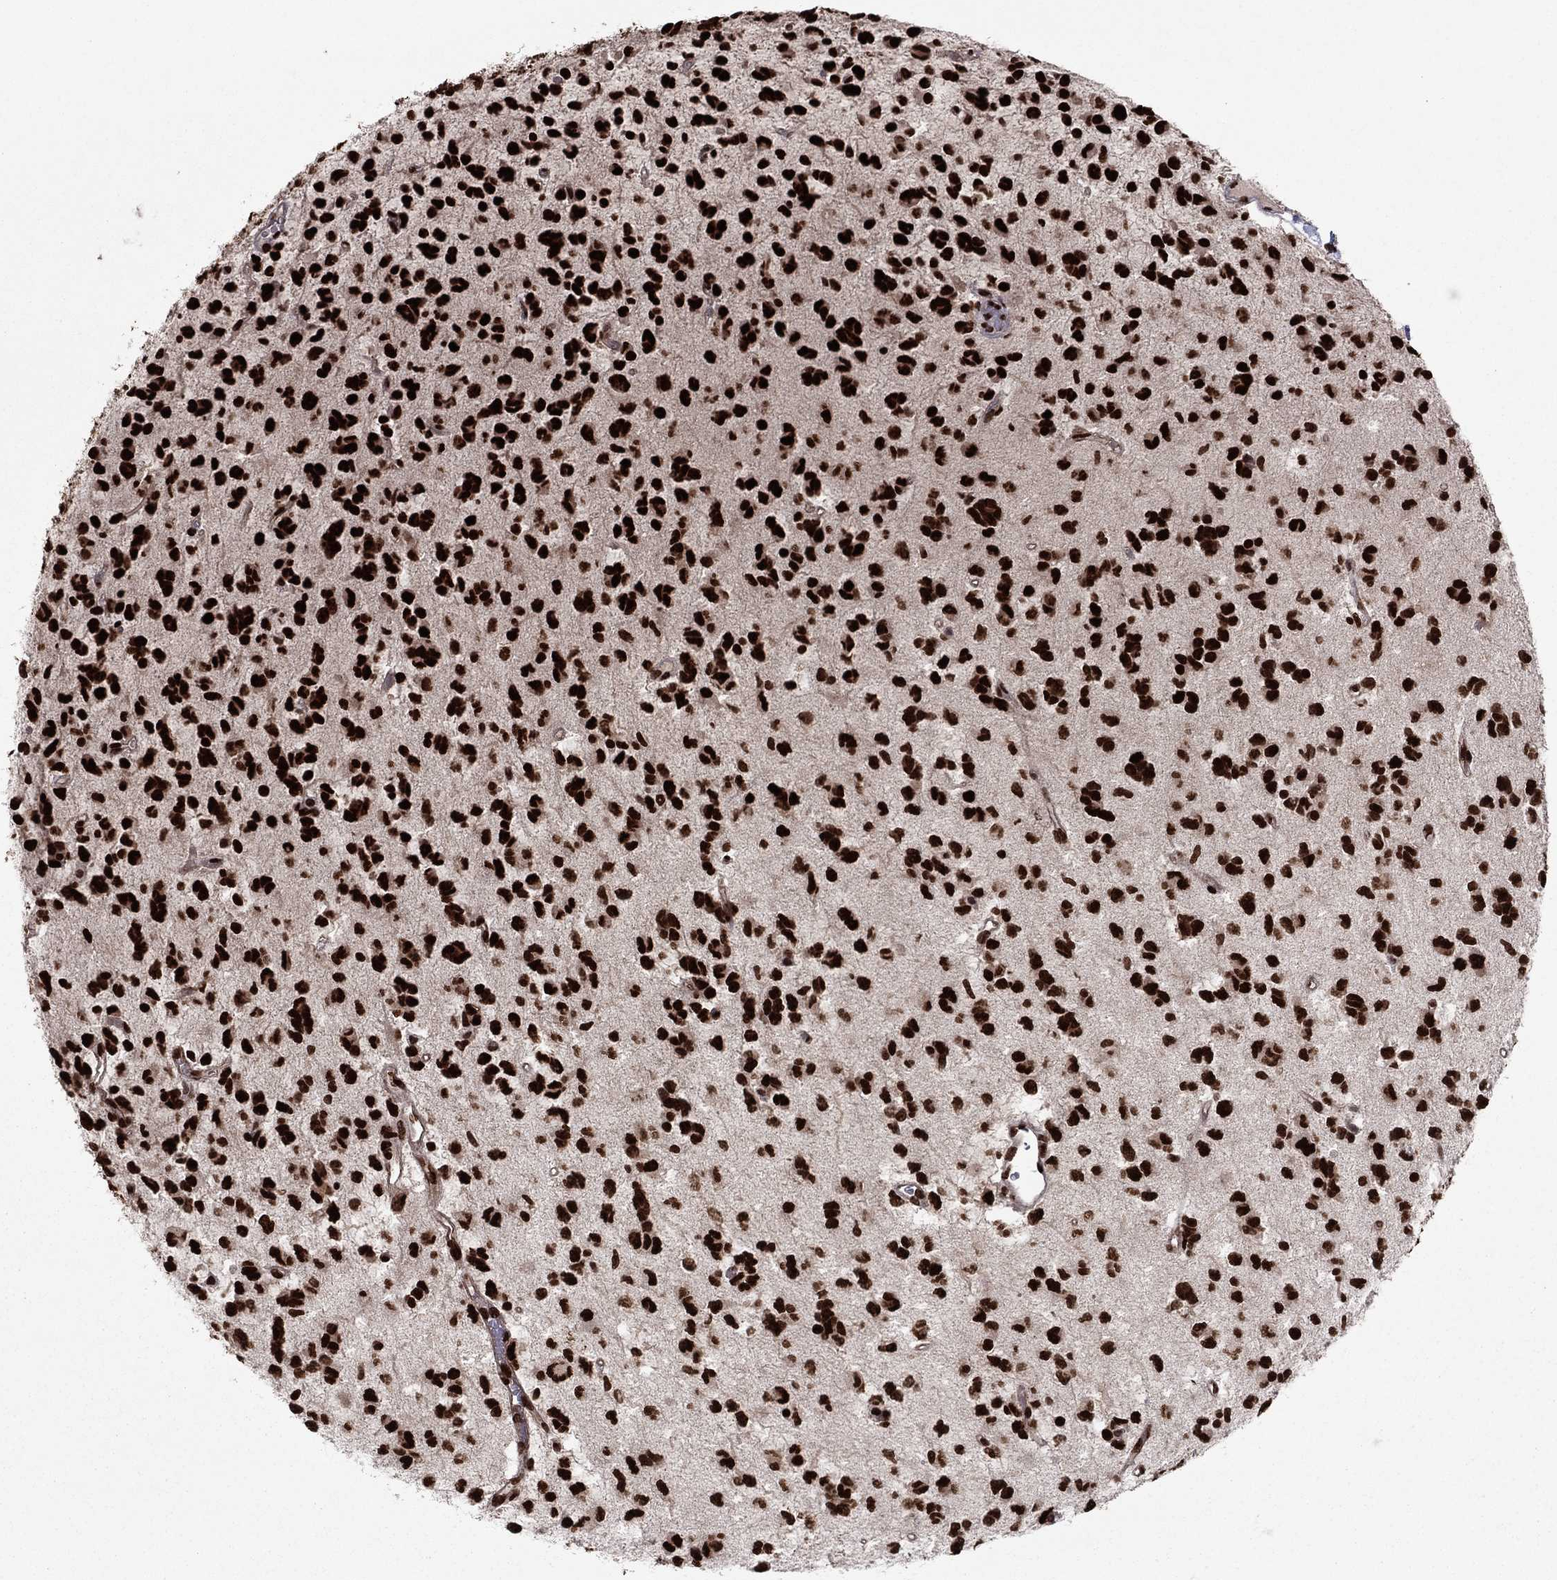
{"staining": {"intensity": "strong", "quantity": ">75%", "location": "nuclear"}, "tissue": "glioma", "cell_type": "Tumor cells", "image_type": "cancer", "snomed": [{"axis": "morphology", "description": "Glioma, malignant, Low grade"}, {"axis": "topography", "description": "Brain"}], "caption": "Glioma stained with DAB IHC displays high levels of strong nuclear expression in about >75% of tumor cells.", "gene": "USP54", "patient": {"sex": "female", "age": 45}}